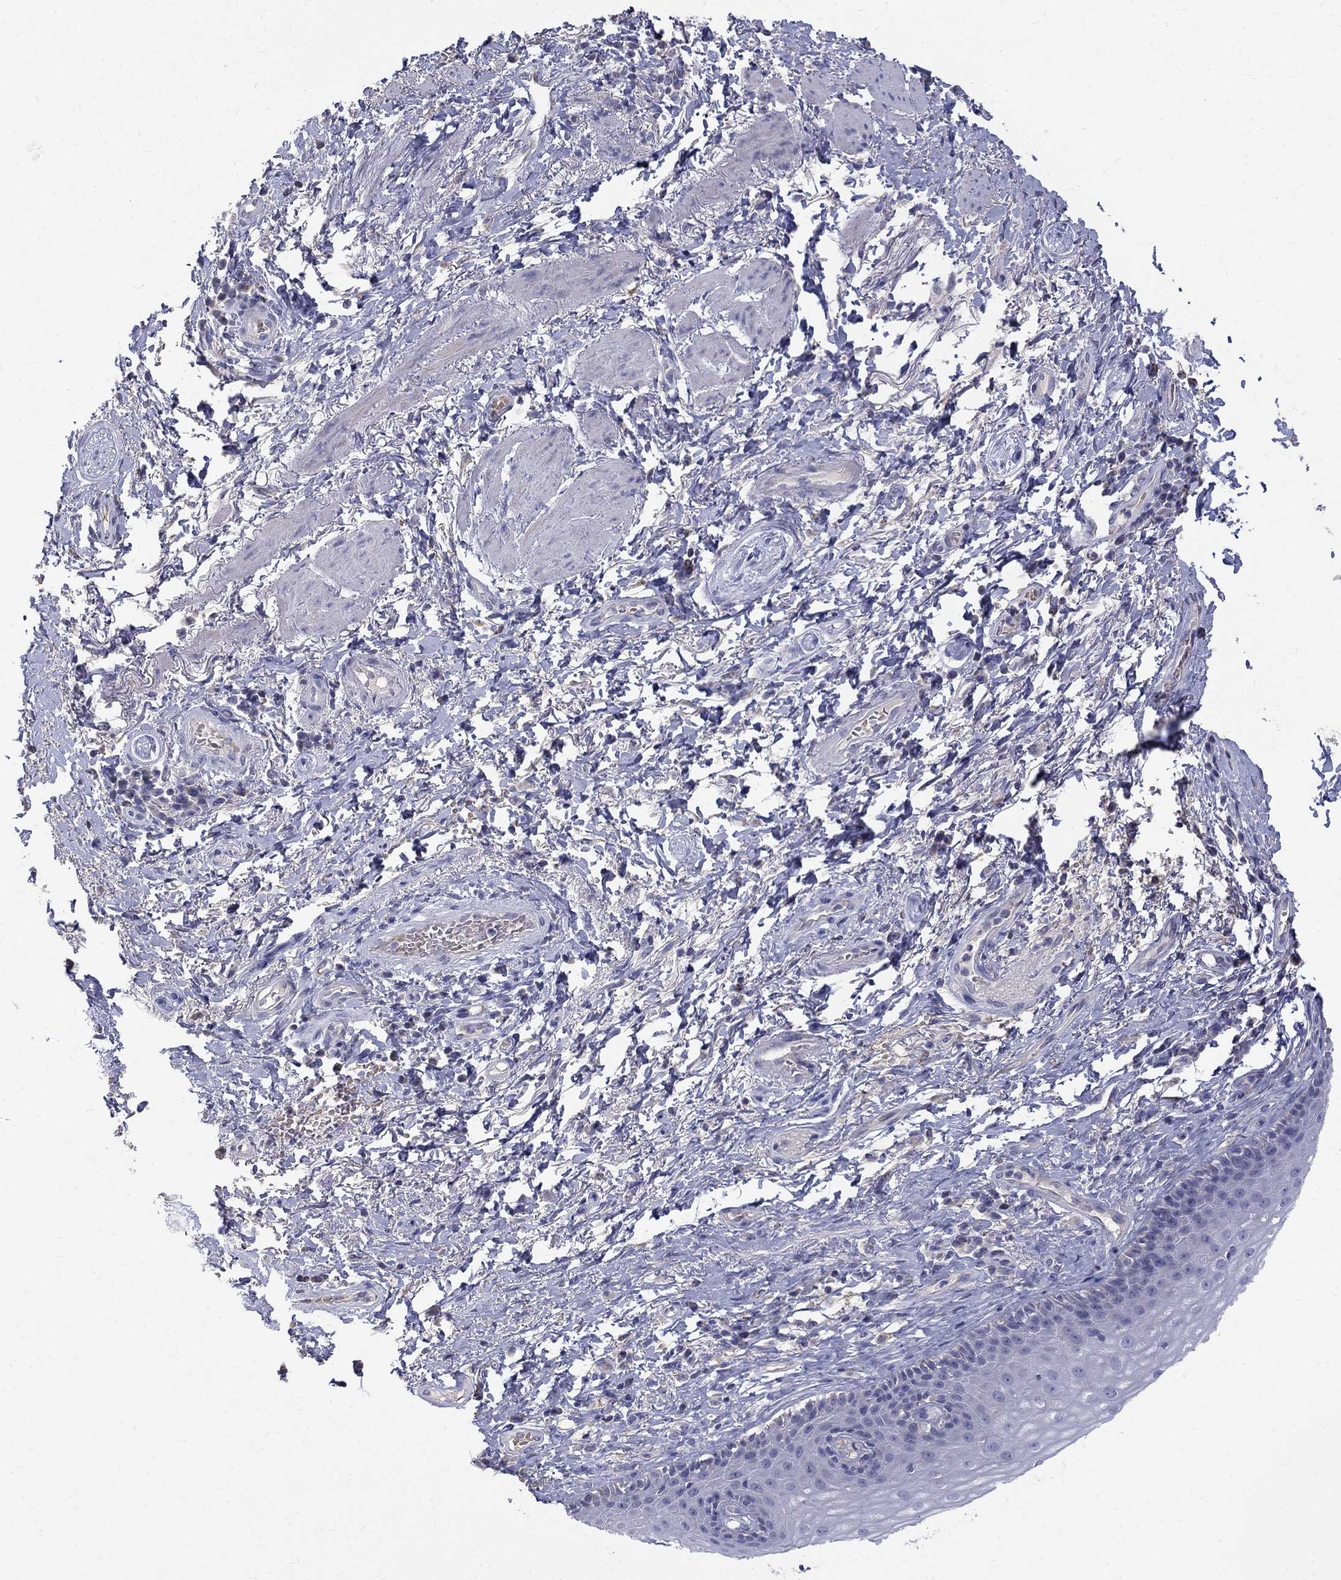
{"staining": {"intensity": "negative", "quantity": "none", "location": "none"}, "tissue": "skin", "cell_type": "Epidermal cells", "image_type": "normal", "snomed": [{"axis": "morphology", "description": "Normal tissue, NOS"}, {"axis": "morphology", "description": "Adenocarcinoma, NOS"}, {"axis": "topography", "description": "Rectum"}, {"axis": "topography", "description": "Anal"}], "caption": "This image is of unremarkable skin stained with immunohistochemistry (IHC) to label a protein in brown with the nuclei are counter-stained blue. There is no expression in epidermal cells.", "gene": "AGER", "patient": {"sex": "female", "age": 68}}